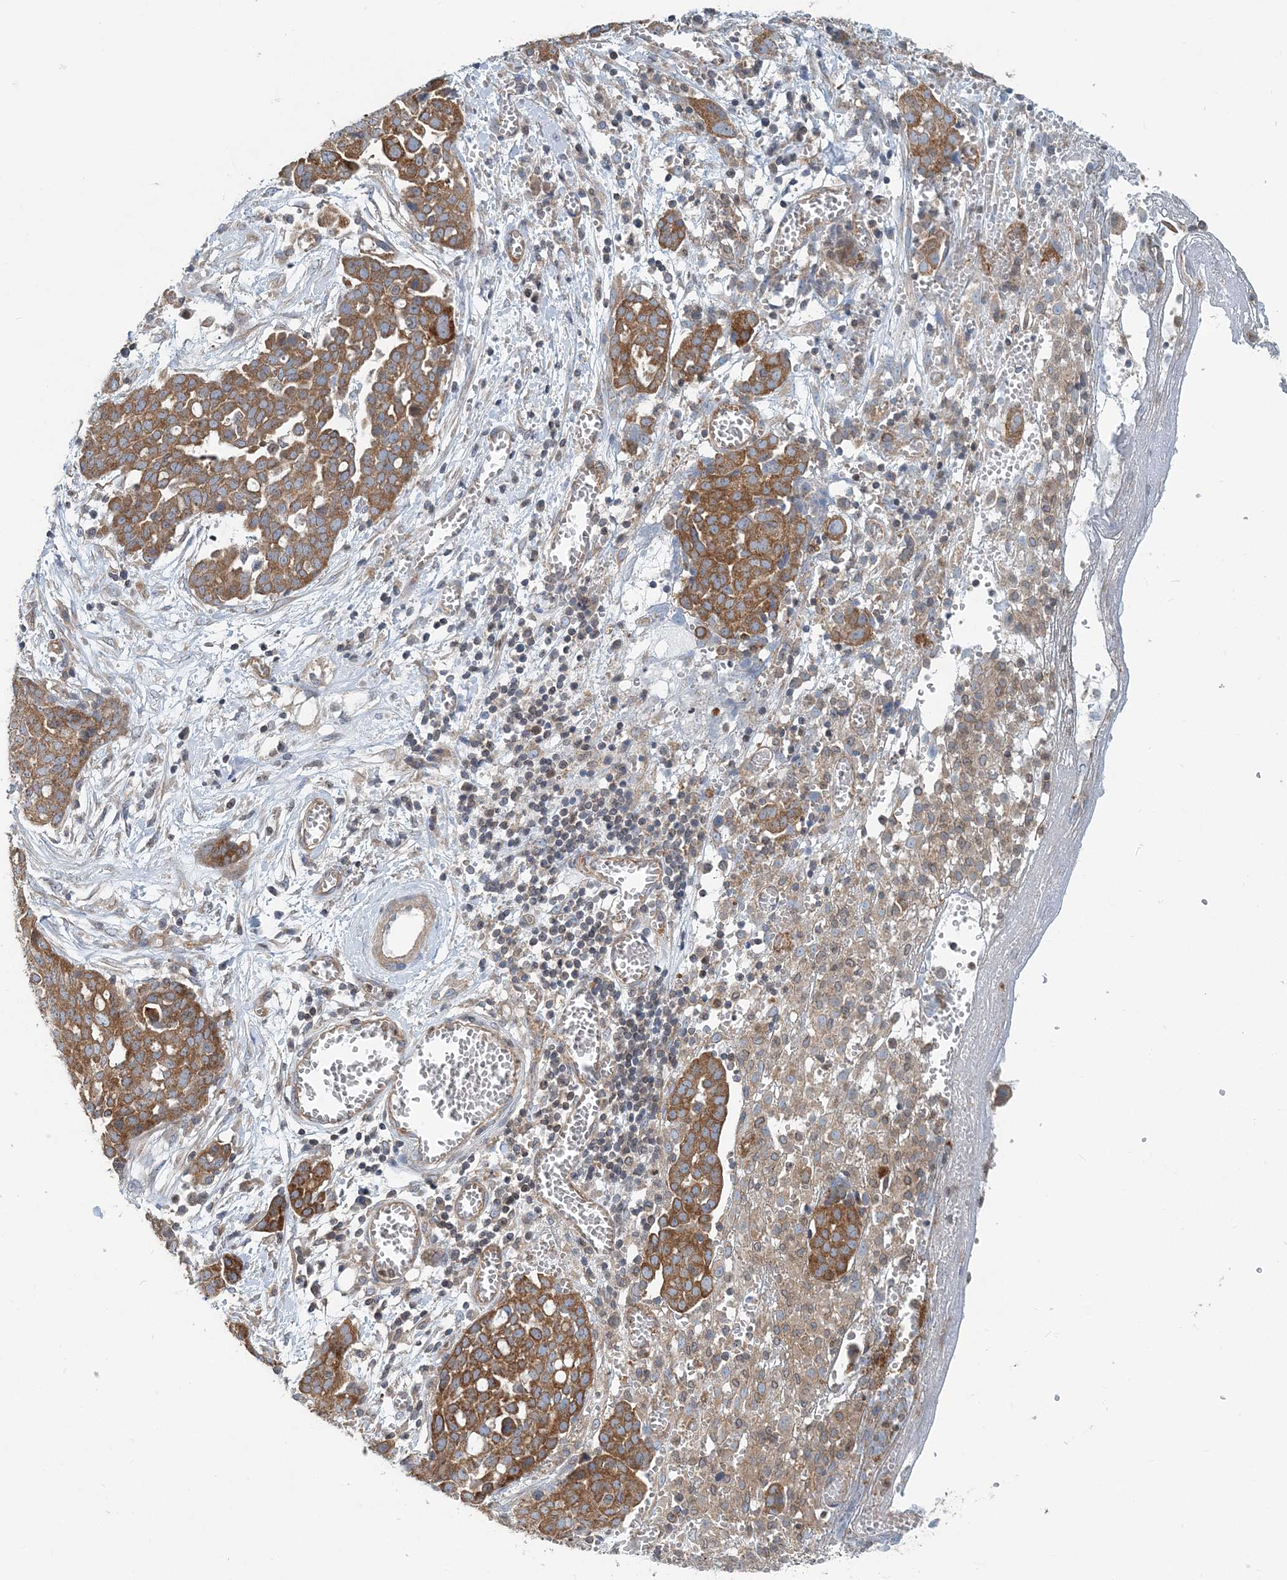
{"staining": {"intensity": "moderate", "quantity": ">75%", "location": "cytoplasmic/membranous"}, "tissue": "ovarian cancer", "cell_type": "Tumor cells", "image_type": "cancer", "snomed": [{"axis": "morphology", "description": "Cystadenocarcinoma, serous, NOS"}, {"axis": "topography", "description": "Soft tissue"}, {"axis": "topography", "description": "Ovary"}], "caption": "Protein expression analysis of ovarian serous cystadenocarcinoma displays moderate cytoplasmic/membranous positivity in about >75% of tumor cells.", "gene": "MOB4", "patient": {"sex": "female", "age": 57}}